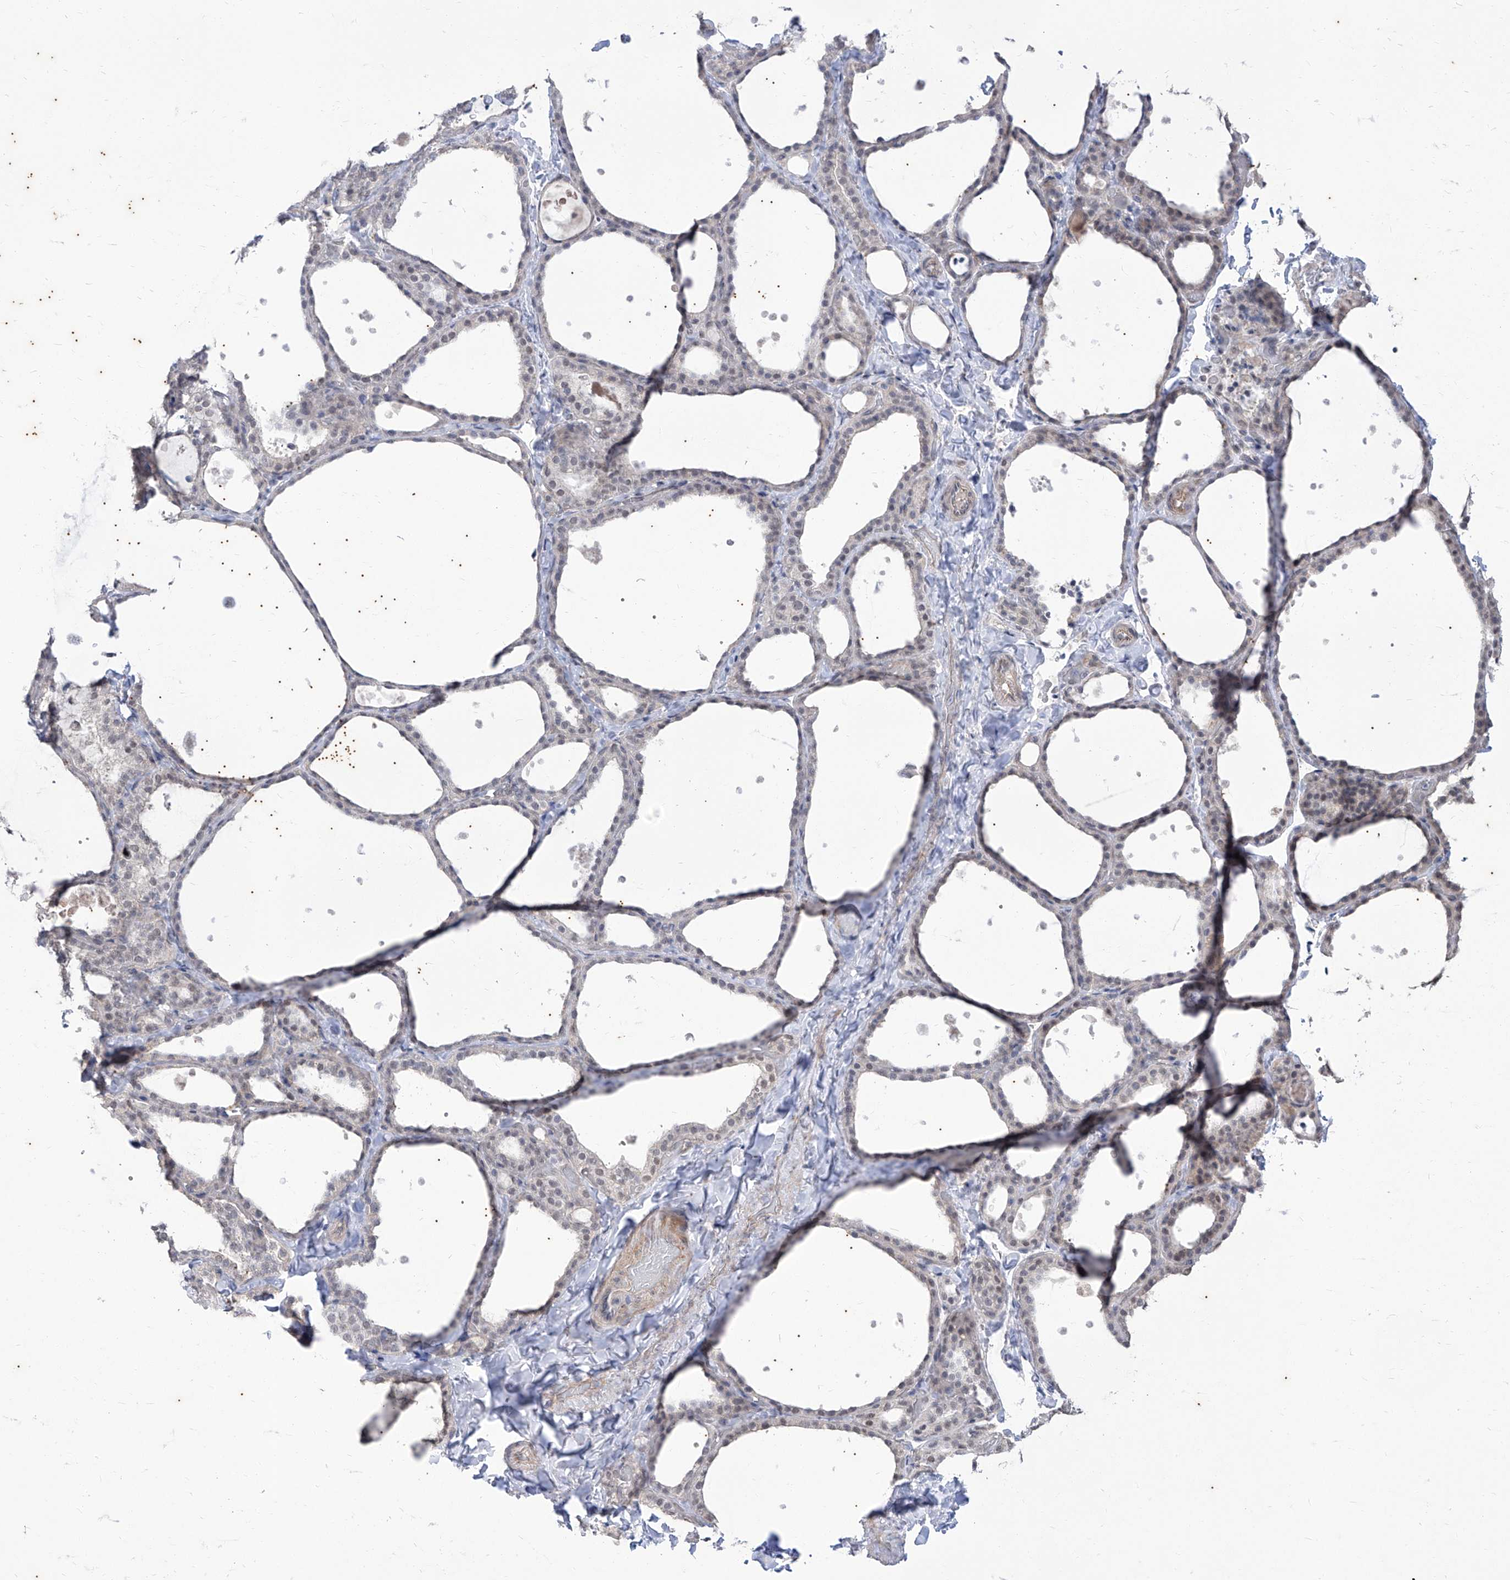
{"staining": {"intensity": "weak", "quantity": "25%-75%", "location": "nuclear"}, "tissue": "thyroid gland", "cell_type": "Glandular cells", "image_type": "normal", "snomed": [{"axis": "morphology", "description": "Normal tissue, NOS"}, {"axis": "topography", "description": "Thyroid gland"}], "caption": "Thyroid gland stained with immunohistochemistry (IHC) displays weak nuclear expression in about 25%-75% of glandular cells.", "gene": "PHF20L1", "patient": {"sex": "female", "age": 44}}